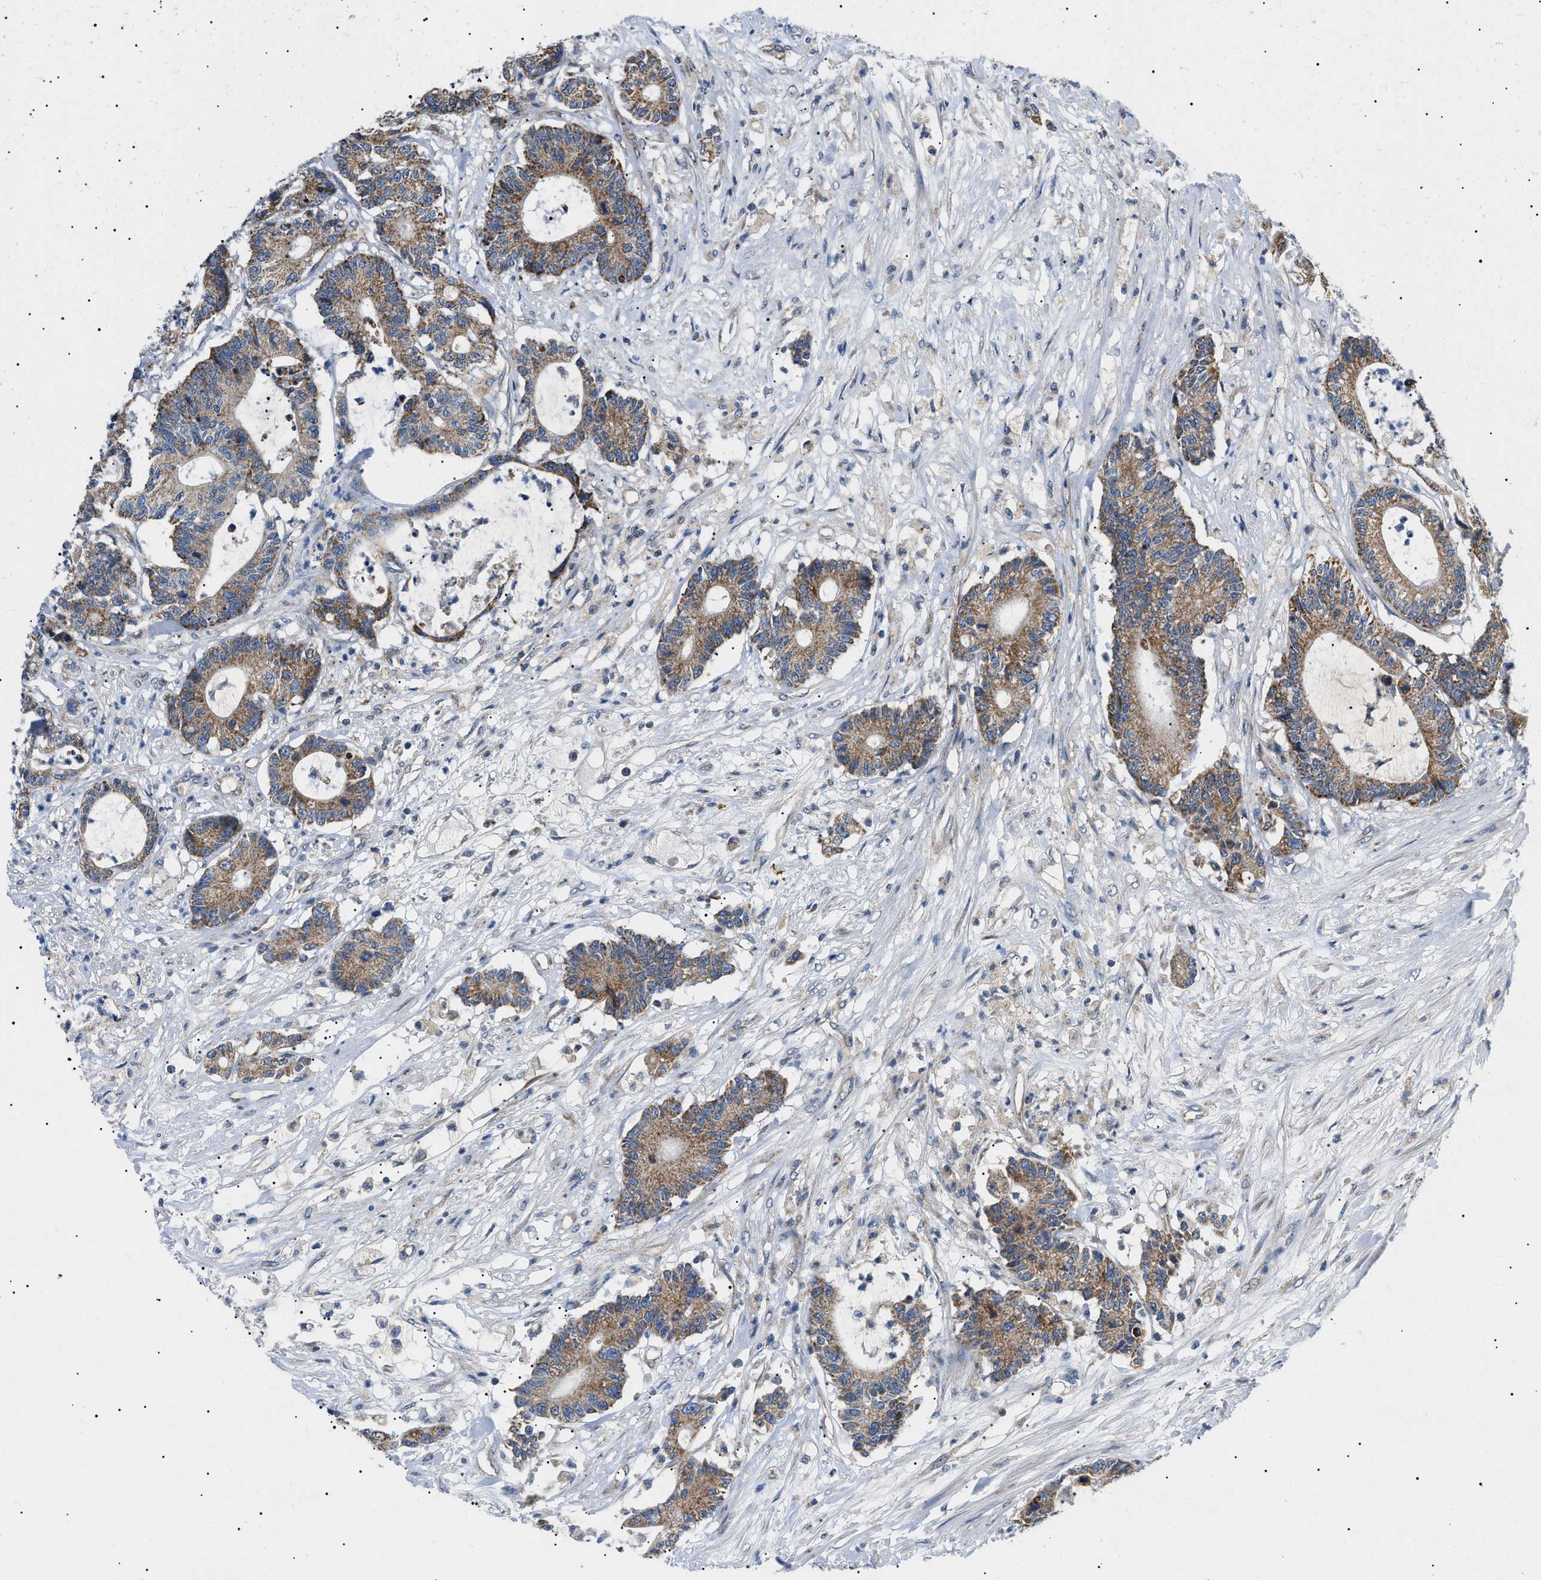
{"staining": {"intensity": "moderate", "quantity": ">75%", "location": "cytoplasmic/membranous"}, "tissue": "colorectal cancer", "cell_type": "Tumor cells", "image_type": "cancer", "snomed": [{"axis": "morphology", "description": "Adenocarcinoma, NOS"}, {"axis": "topography", "description": "Colon"}], "caption": "Immunohistochemistry image of colorectal cancer (adenocarcinoma) stained for a protein (brown), which exhibits medium levels of moderate cytoplasmic/membranous staining in about >75% of tumor cells.", "gene": "TOMM6", "patient": {"sex": "female", "age": 84}}